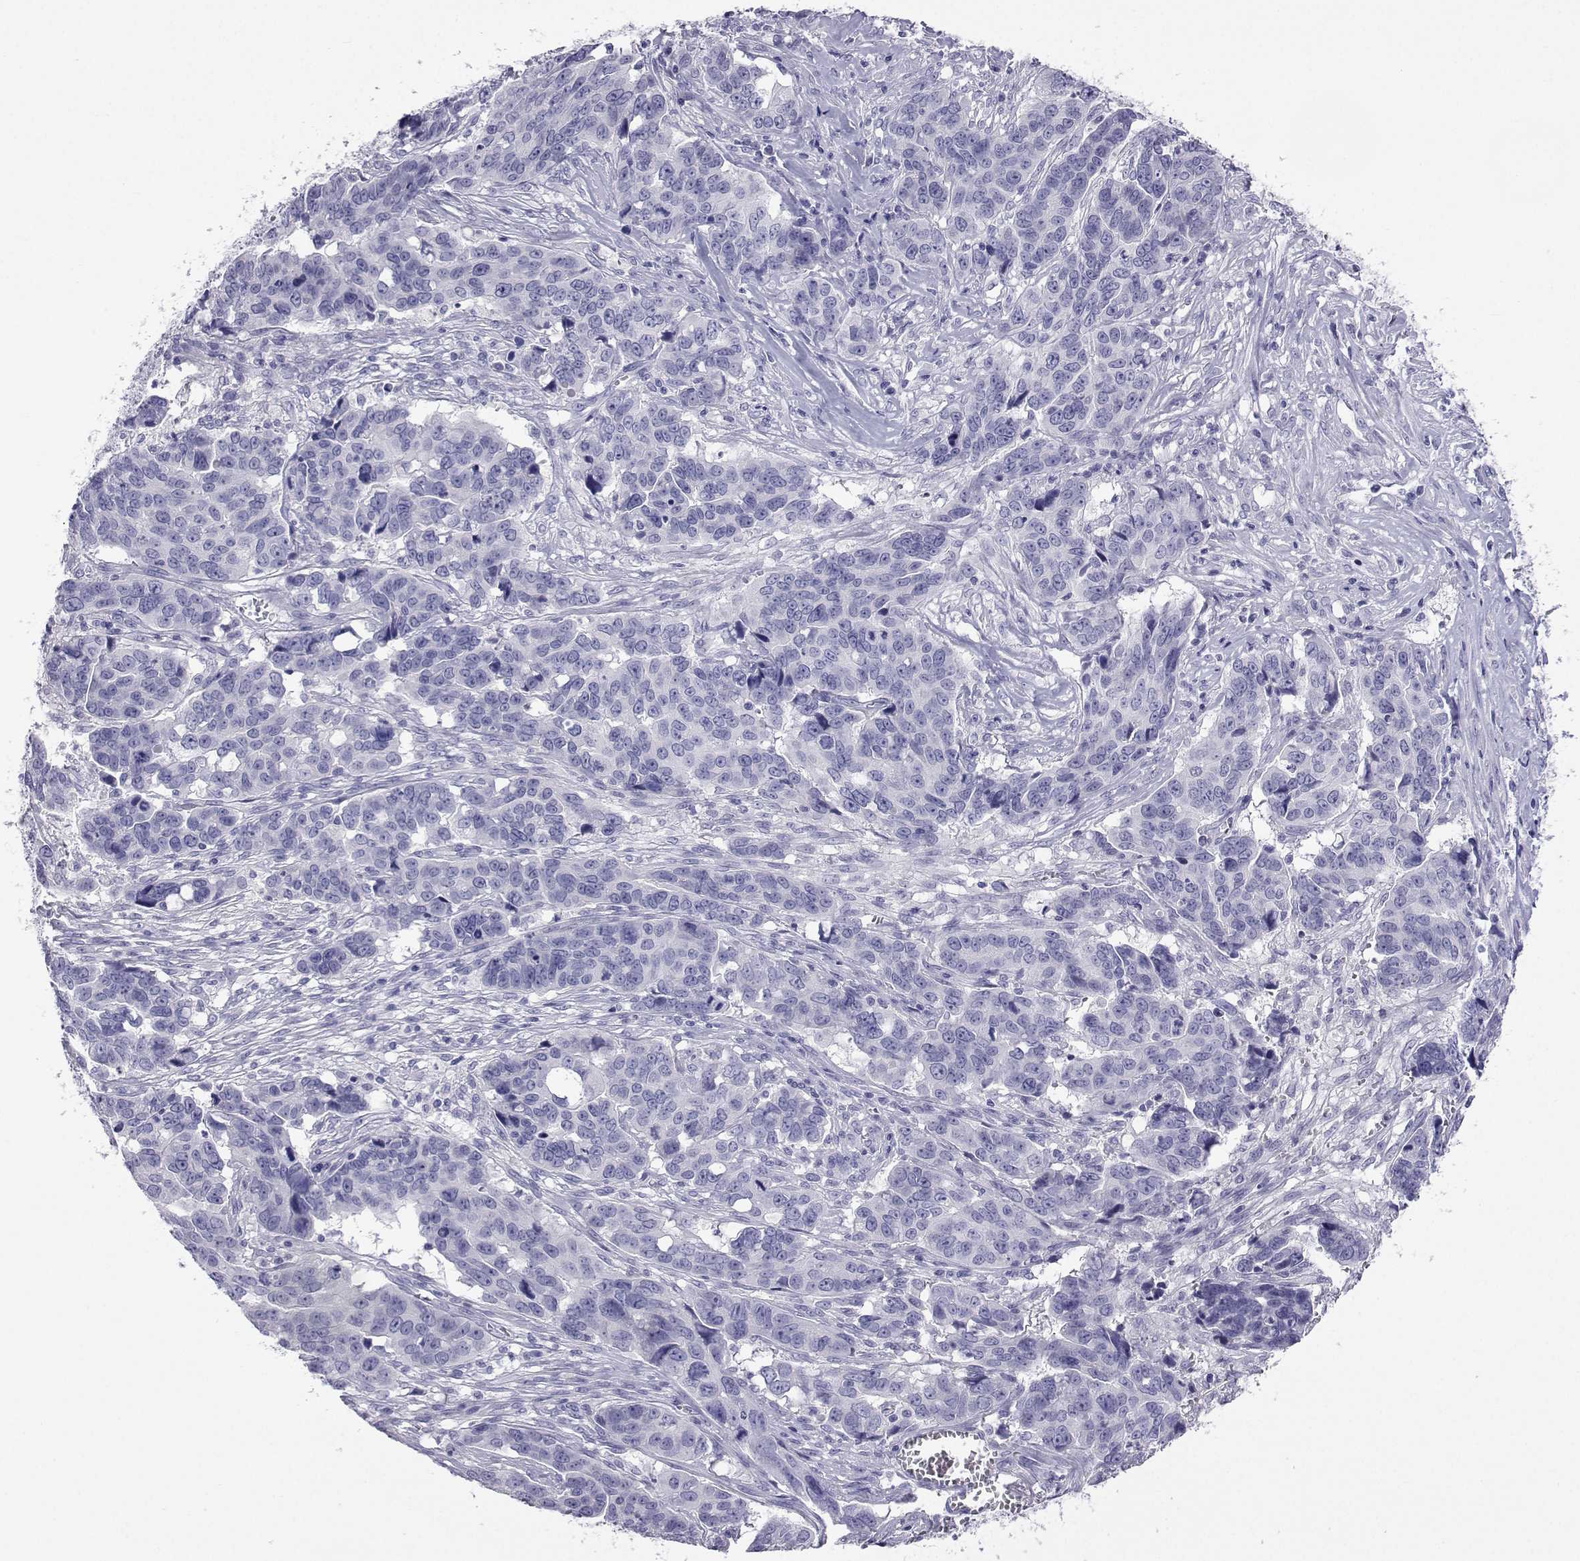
{"staining": {"intensity": "negative", "quantity": "none", "location": "none"}, "tissue": "ovarian cancer", "cell_type": "Tumor cells", "image_type": "cancer", "snomed": [{"axis": "morphology", "description": "Carcinoma, endometroid"}, {"axis": "topography", "description": "Ovary"}], "caption": "There is no significant staining in tumor cells of ovarian cancer (endometroid carcinoma).", "gene": "PLIN4", "patient": {"sex": "female", "age": 78}}